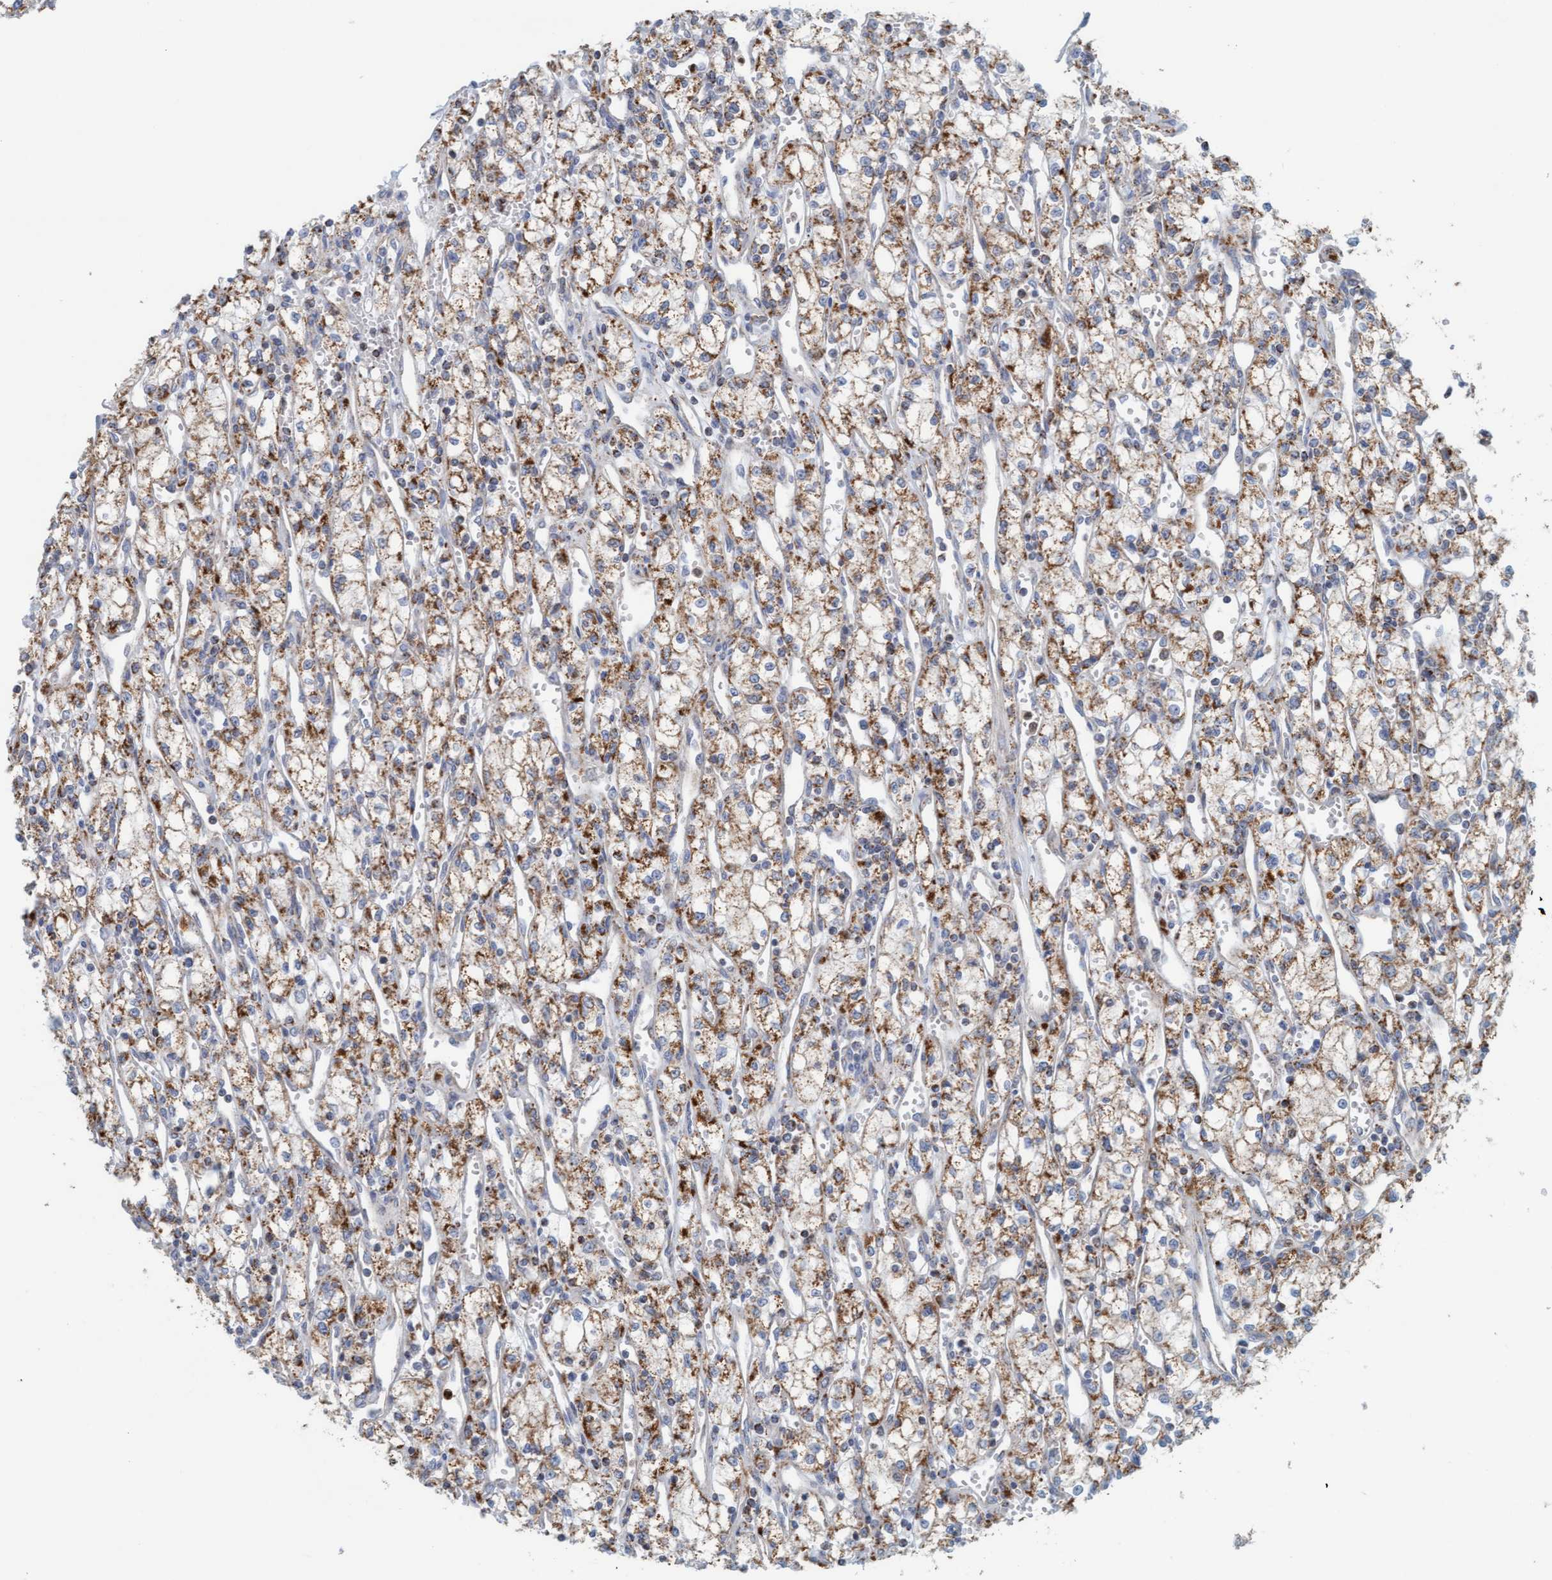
{"staining": {"intensity": "moderate", "quantity": ">75%", "location": "cytoplasmic/membranous"}, "tissue": "renal cancer", "cell_type": "Tumor cells", "image_type": "cancer", "snomed": [{"axis": "morphology", "description": "Adenocarcinoma, NOS"}, {"axis": "topography", "description": "Kidney"}], "caption": "DAB (3,3'-diaminobenzidine) immunohistochemical staining of renal cancer (adenocarcinoma) shows moderate cytoplasmic/membranous protein staining in approximately >75% of tumor cells. (DAB (3,3'-diaminobenzidine) IHC, brown staining for protein, blue staining for nuclei).", "gene": "B9D1", "patient": {"sex": "male", "age": 59}}